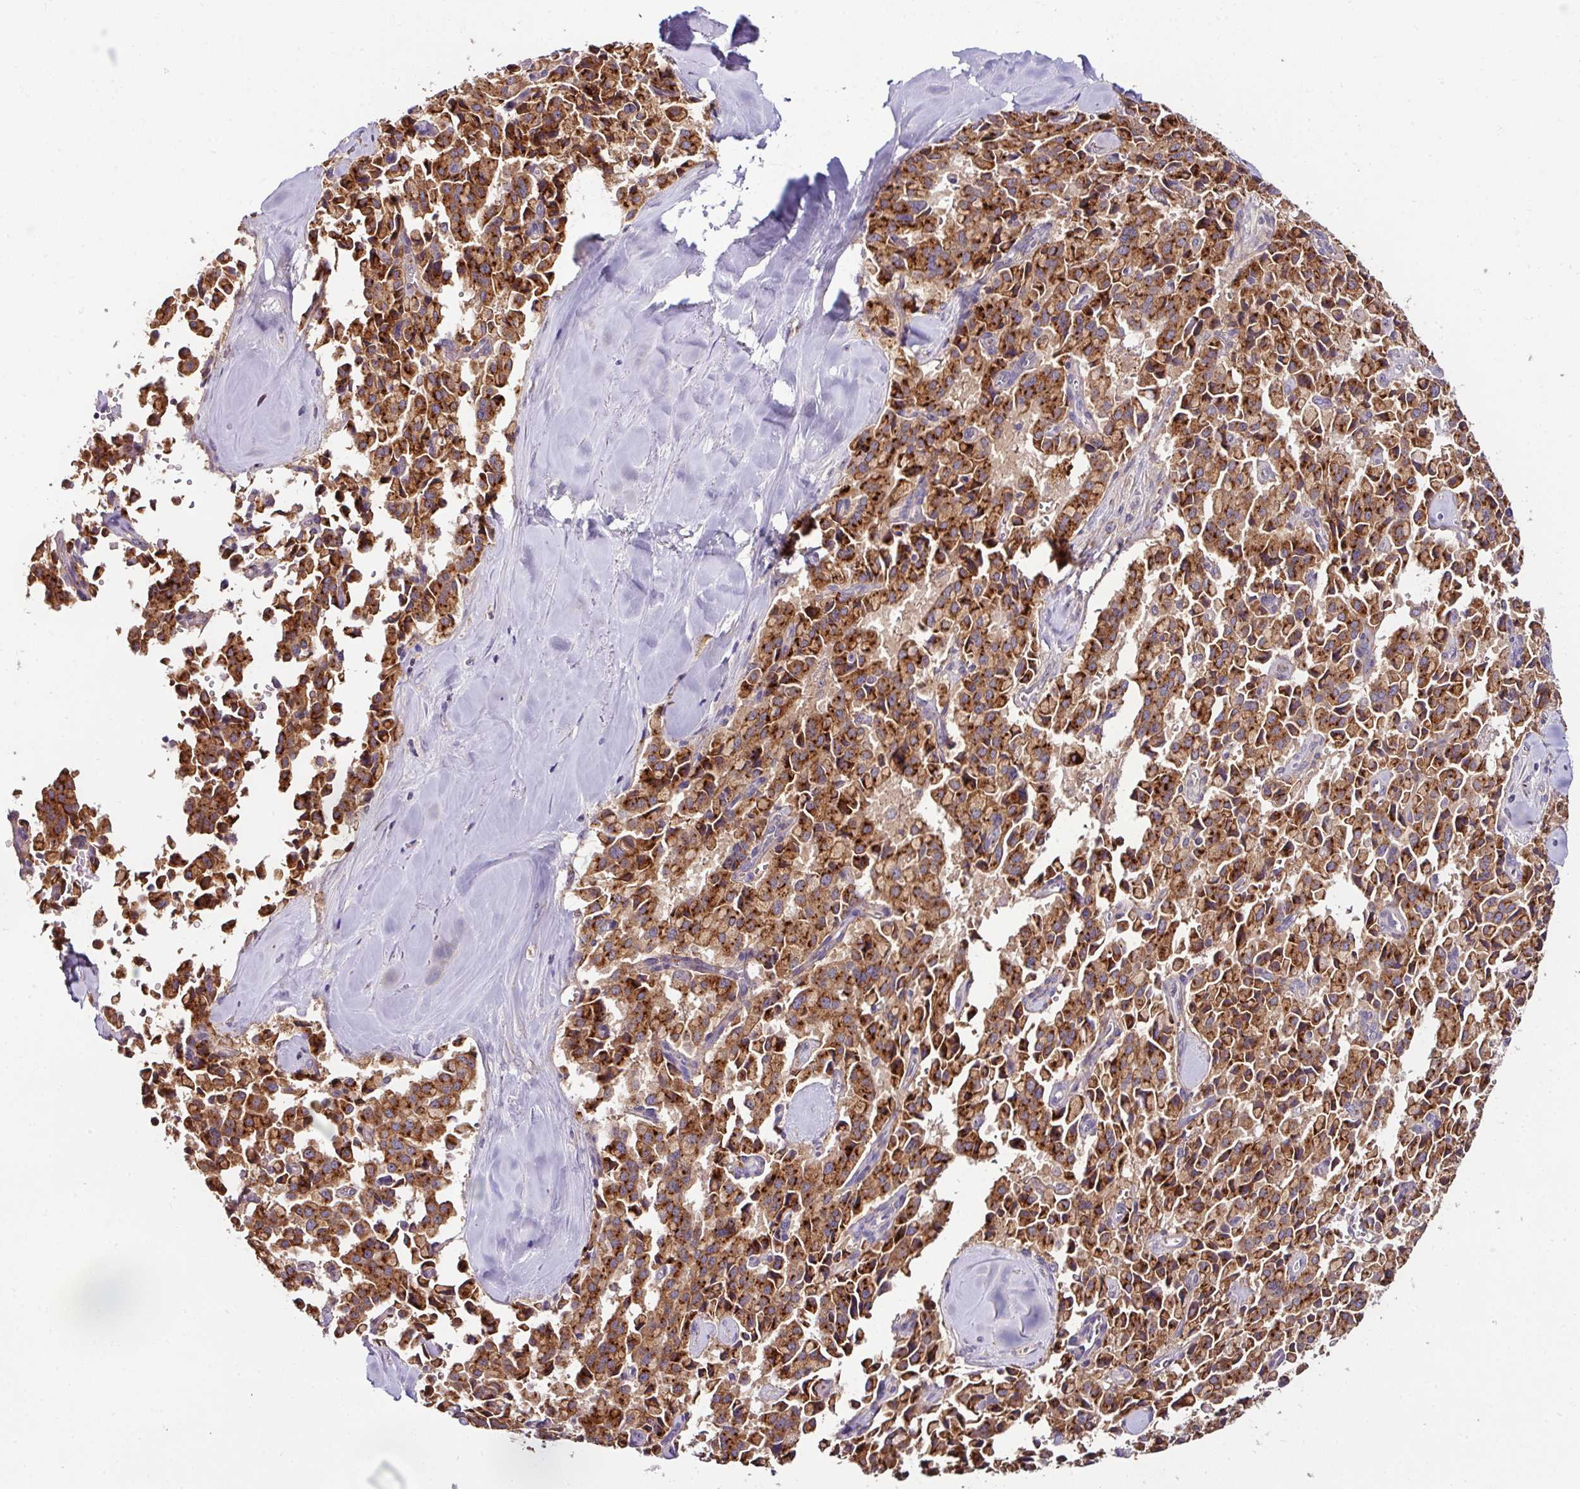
{"staining": {"intensity": "strong", "quantity": ">75%", "location": "cytoplasmic/membranous"}, "tissue": "pancreatic cancer", "cell_type": "Tumor cells", "image_type": "cancer", "snomed": [{"axis": "morphology", "description": "Adenocarcinoma, NOS"}, {"axis": "topography", "description": "Pancreas"}], "caption": "Tumor cells show high levels of strong cytoplasmic/membranous staining in about >75% of cells in human pancreatic cancer.", "gene": "CPD", "patient": {"sex": "male", "age": 65}}